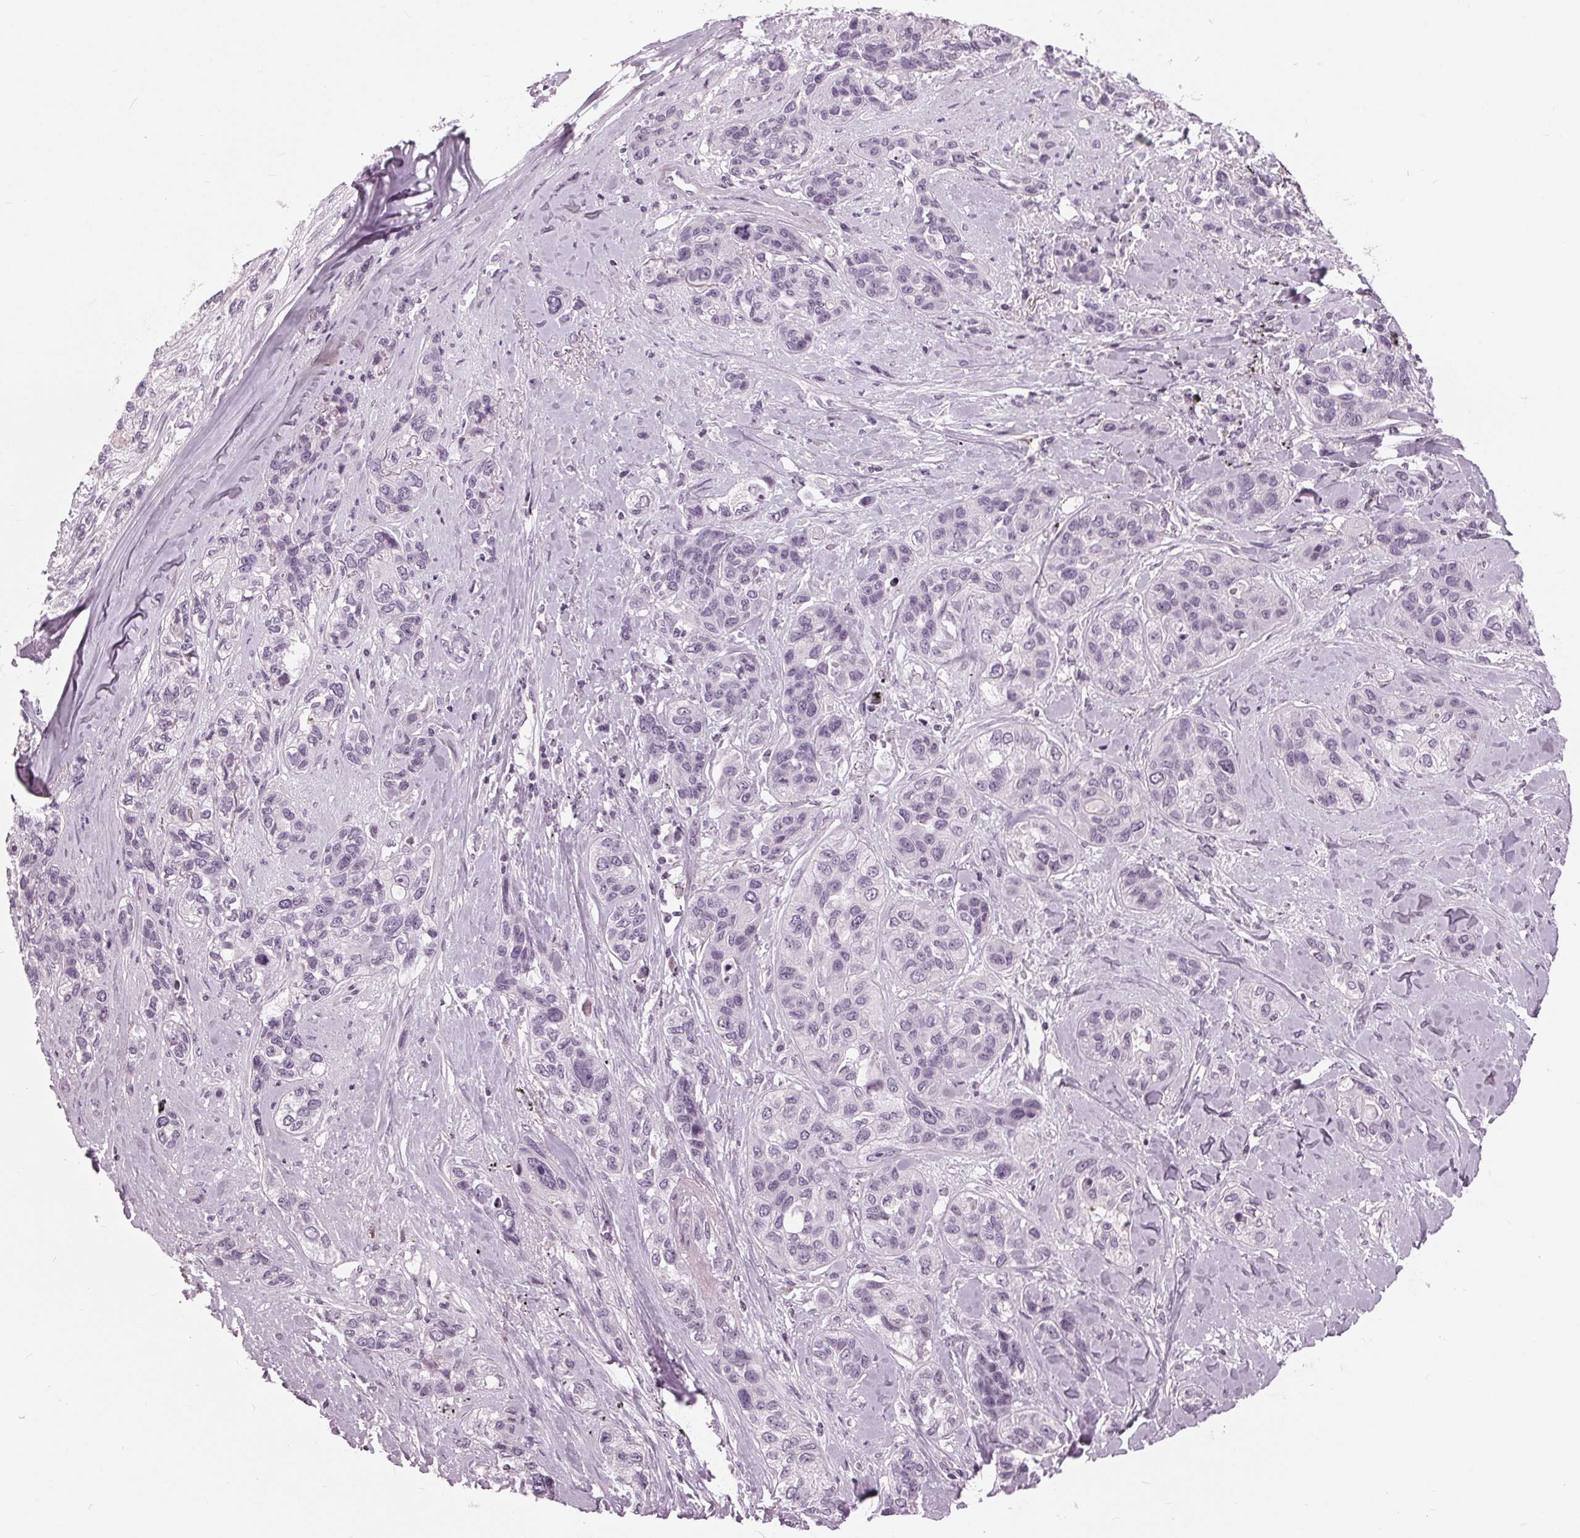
{"staining": {"intensity": "negative", "quantity": "none", "location": "none"}, "tissue": "lung cancer", "cell_type": "Tumor cells", "image_type": "cancer", "snomed": [{"axis": "morphology", "description": "Squamous cell carcinoma, NOS"}, {"axis": "topography", "description": "Lung"}], "caption": "Squamous cell carcinoma (lung) was stained to show a protein in brown. There is no significant positivity in tumor cells.", "gene": "SLC9A4", "patient": {"sex": "female", "age": 70}}